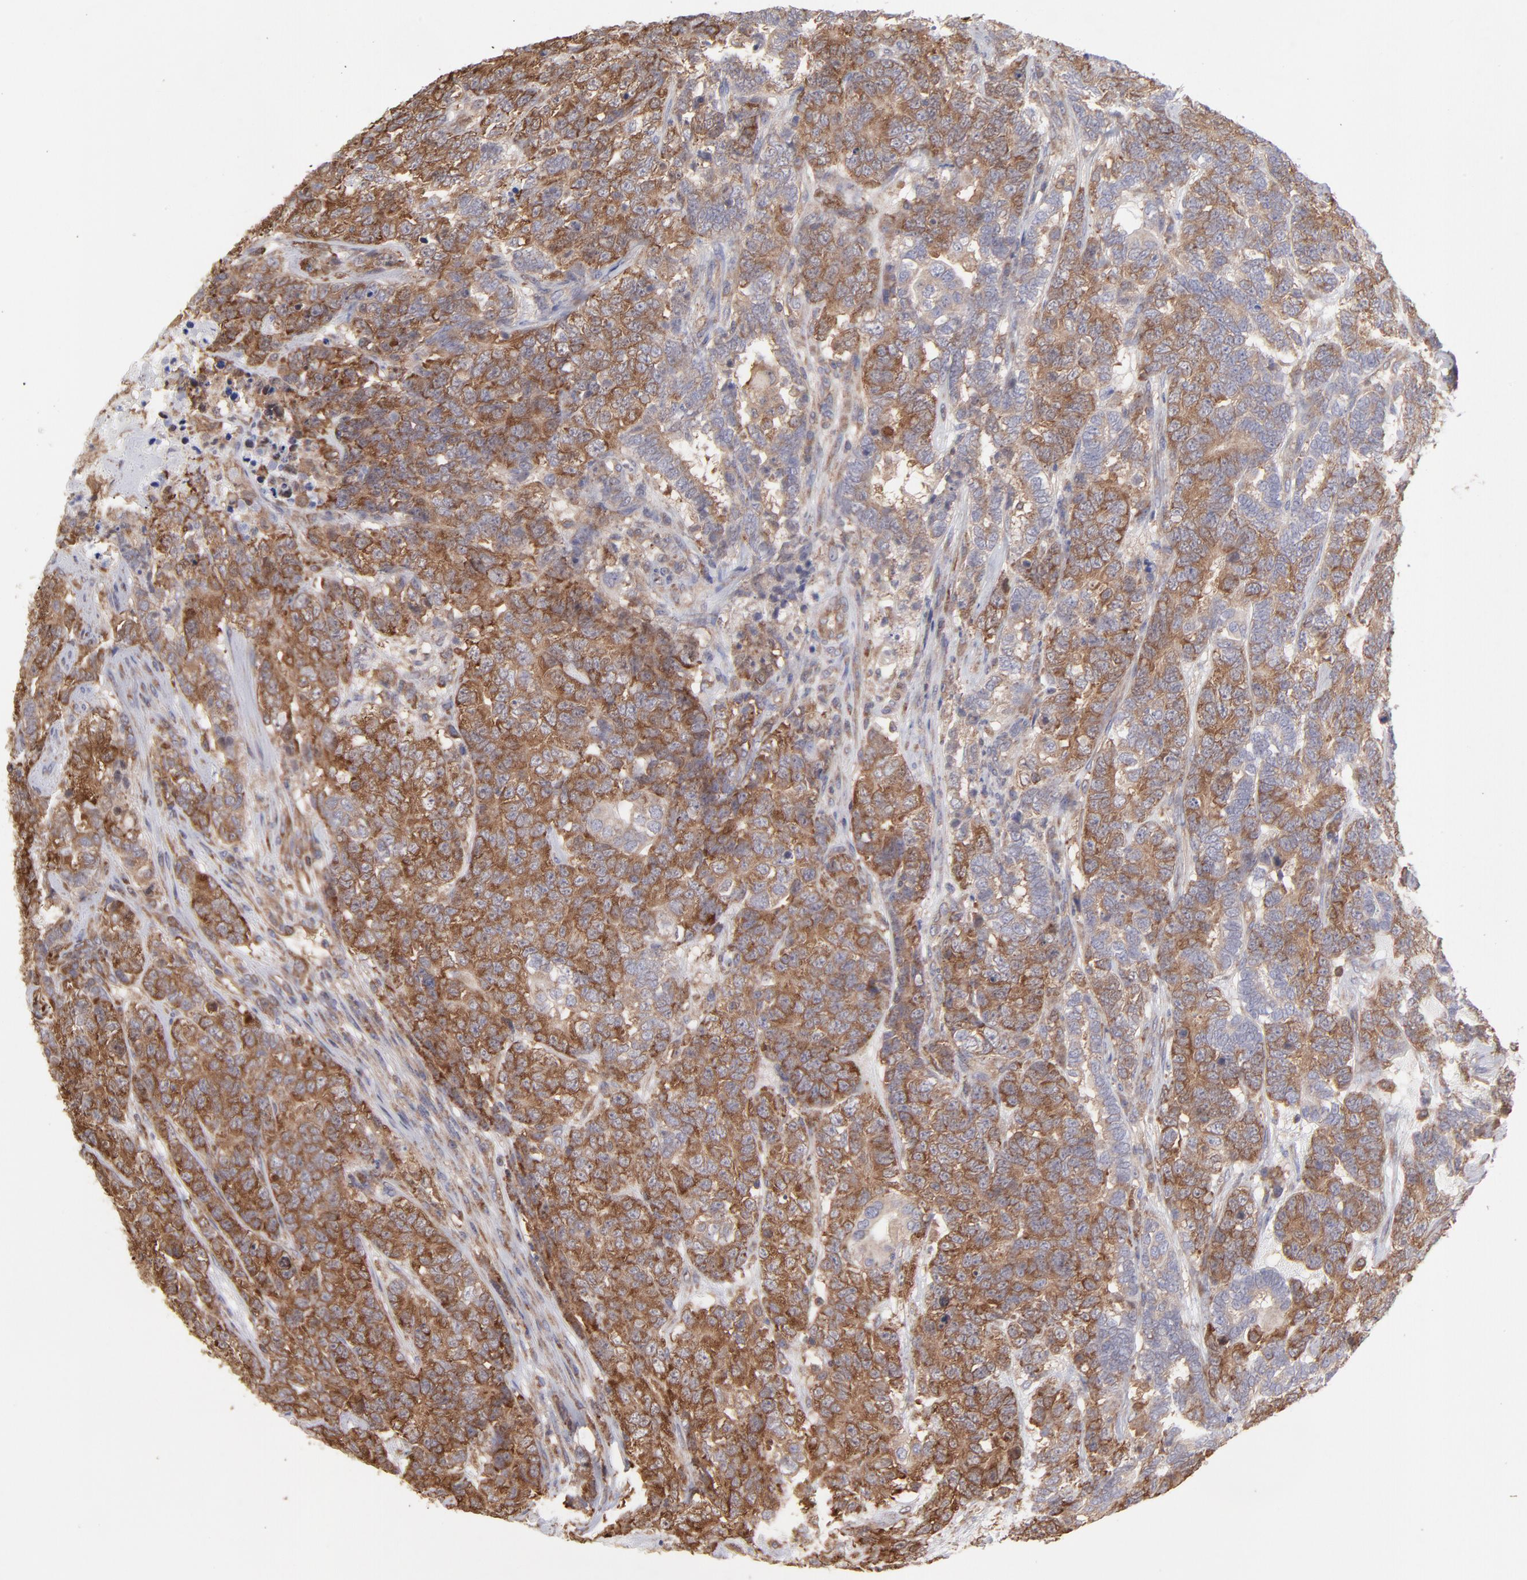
{"staining": {"intensity": "moderate", "quantity": ">75%", "location": "cytoplasmic/membranous"}, "tissue": "testis cancer", "cell_type": "Tumor cells", "image_type": "cancer", "snomed": [{"axis": "morphology", "description": "Carcinoma, Embryonal, NOS"}, {"axis": "topography", "description": "Testis"}], "caption": "Immunohistochemistry (DAB) staining of human testis cancer demonstrates moderate cytoplasmic/membranous protein staining in about >75% of tumor cells.", "gene": "MAPRE1", "patient": {"sex": "male", "age": 26}}